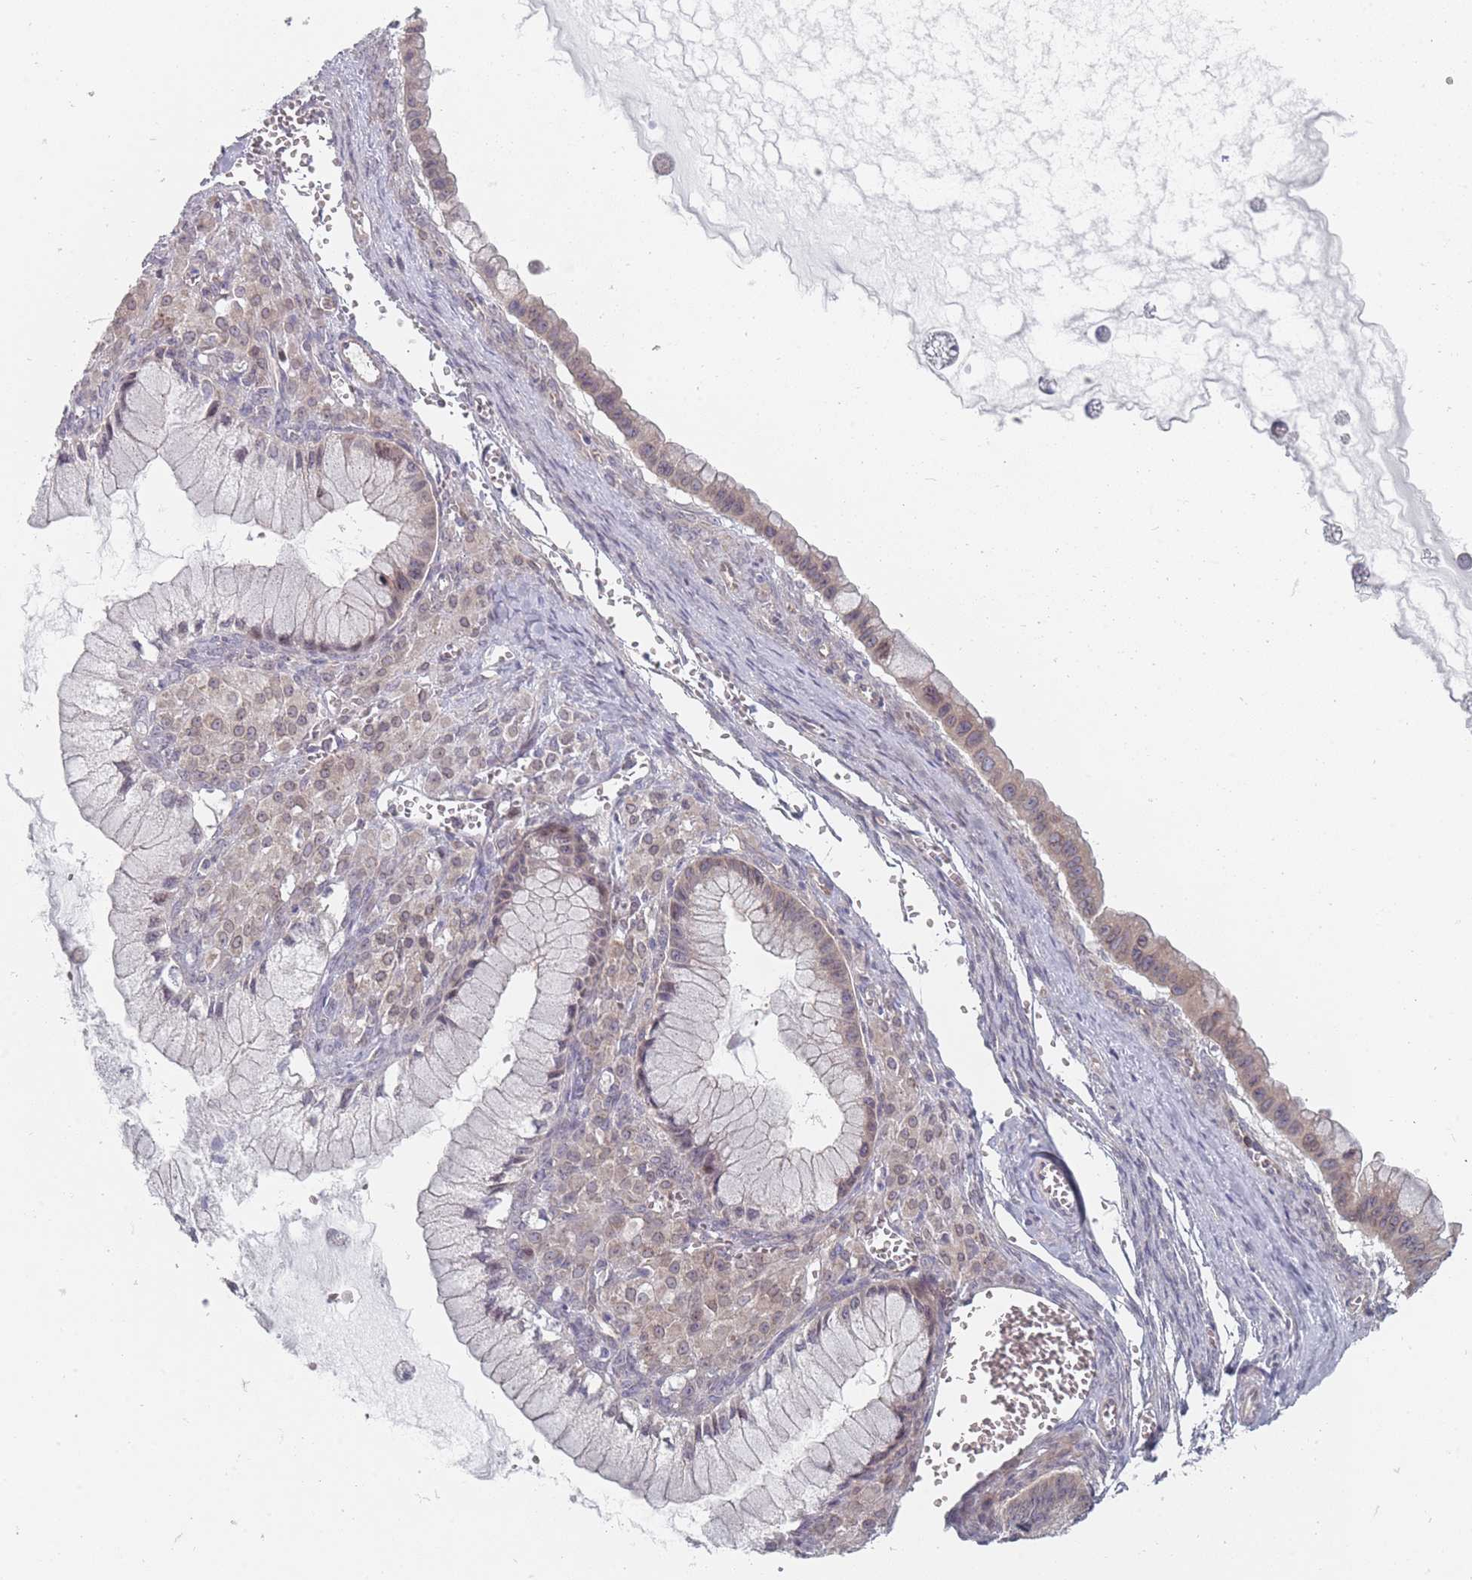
{"staining": {"intensity": "weak", "quantity": "<25%", "location": "nuclear"}, "tissue": "ovarian cancer", "cell_type": "Tumor cells", "image_type": "cancer", "snomed": [{"axis": "morphology", "description": "Cystadenocarcinoma, mucinous, NOS"}, {"axis": "topography", "description": "Ovary"}], "caption": "IHC of ovarian mucinous cystadenocarcinoma shows no expression in tumor cells.", "gene": "PCDH12", "patient": {"sex": "female", "age": 59}}